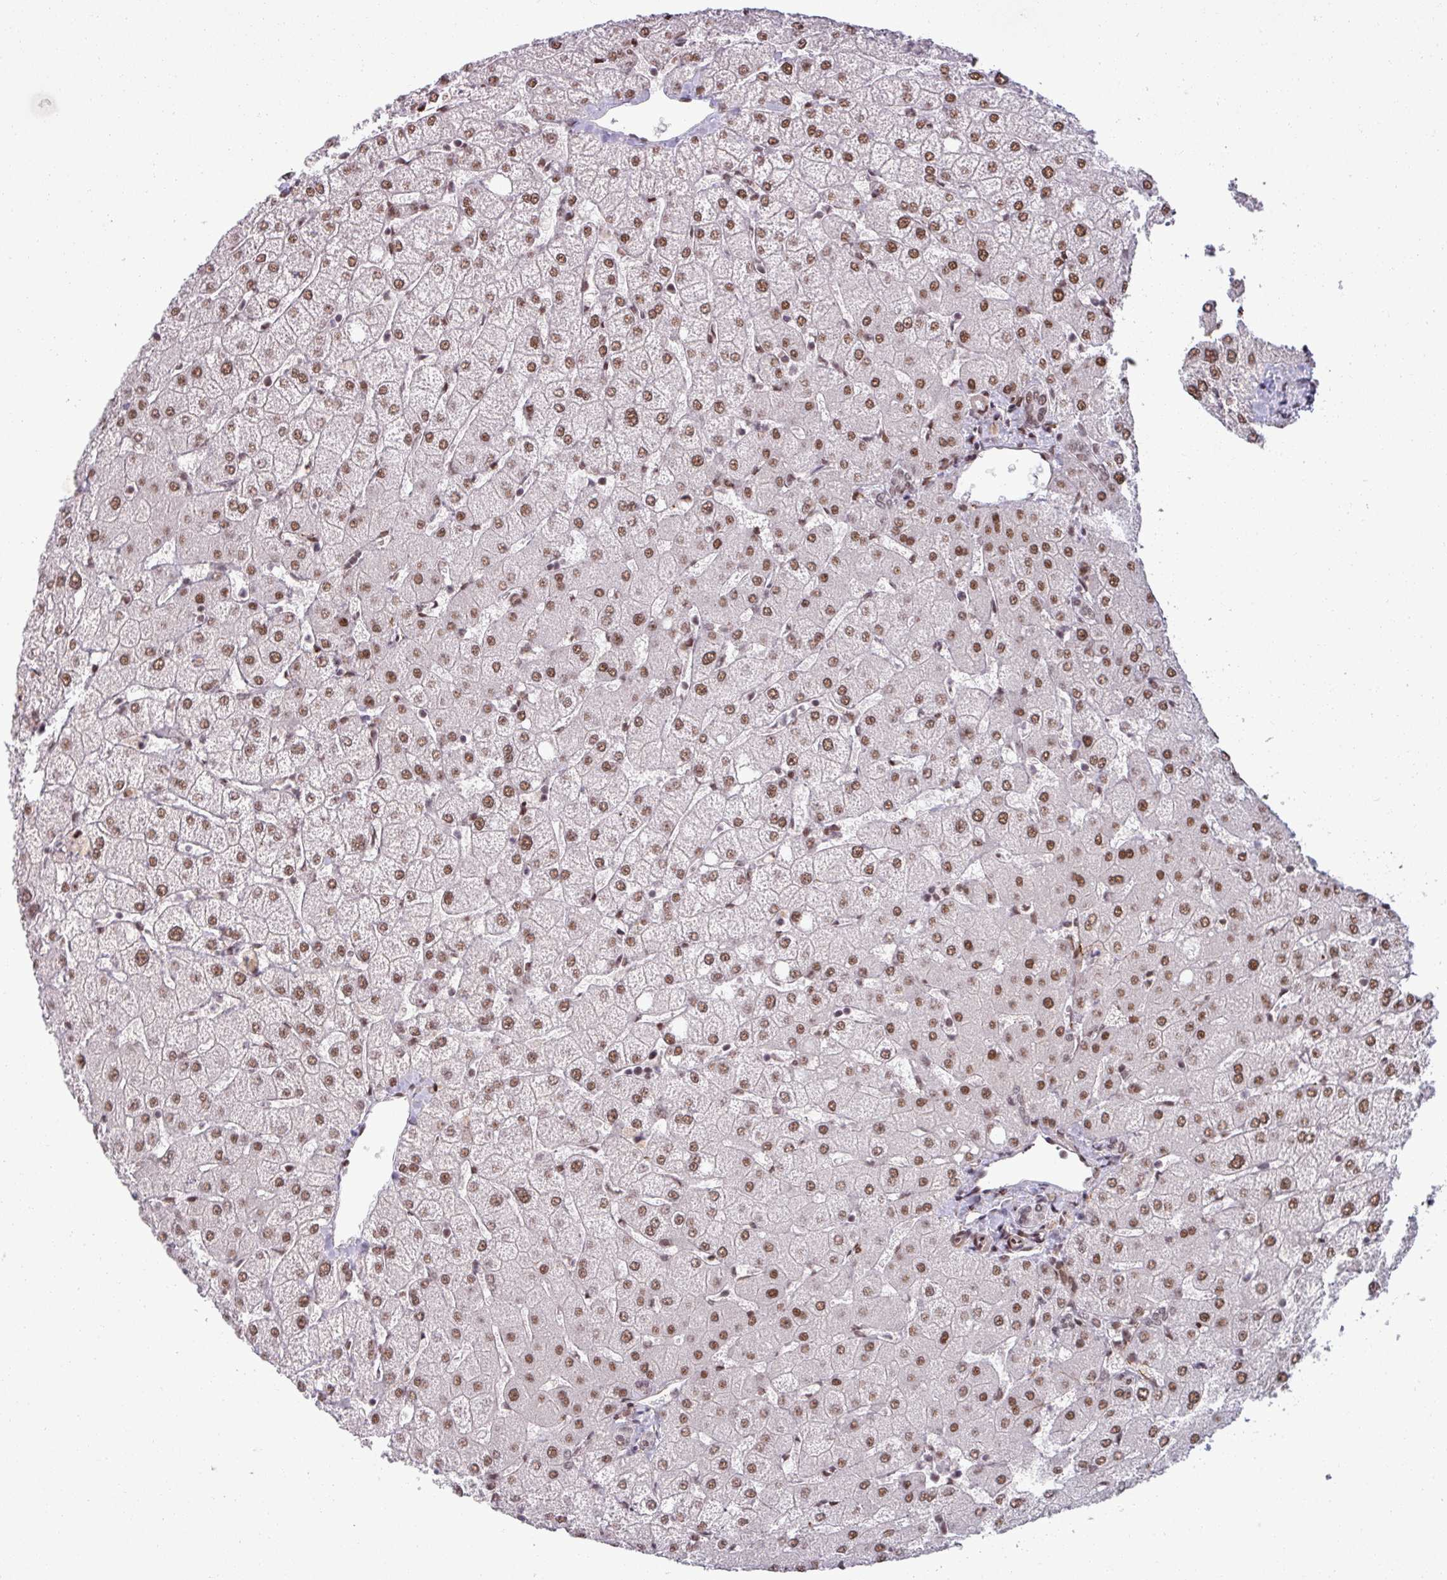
{"staining": {"intensity": "weak", "quantity": ">75%", "location": "nuclear"}, "tissue": "liver", "cell_type": "Cholangiocytes", "image_type": "normal", "snomed": [{"axis": "morphology", "description": "Normal tissue, NOS"}, {"axis": "topography", "description": "Liver"}], "caption": "A brown stain shows weak nuclear staining of a protein in cholangiocytes of normal liver. The protein is stained brown, and the nuclei are stained in blue (DAB (3,3'-diaminobenzidine) IHC with brightfield microscopy, high magnification).", "gene": "PTPN20", "patient": {"sex": "female", "age": 54}}